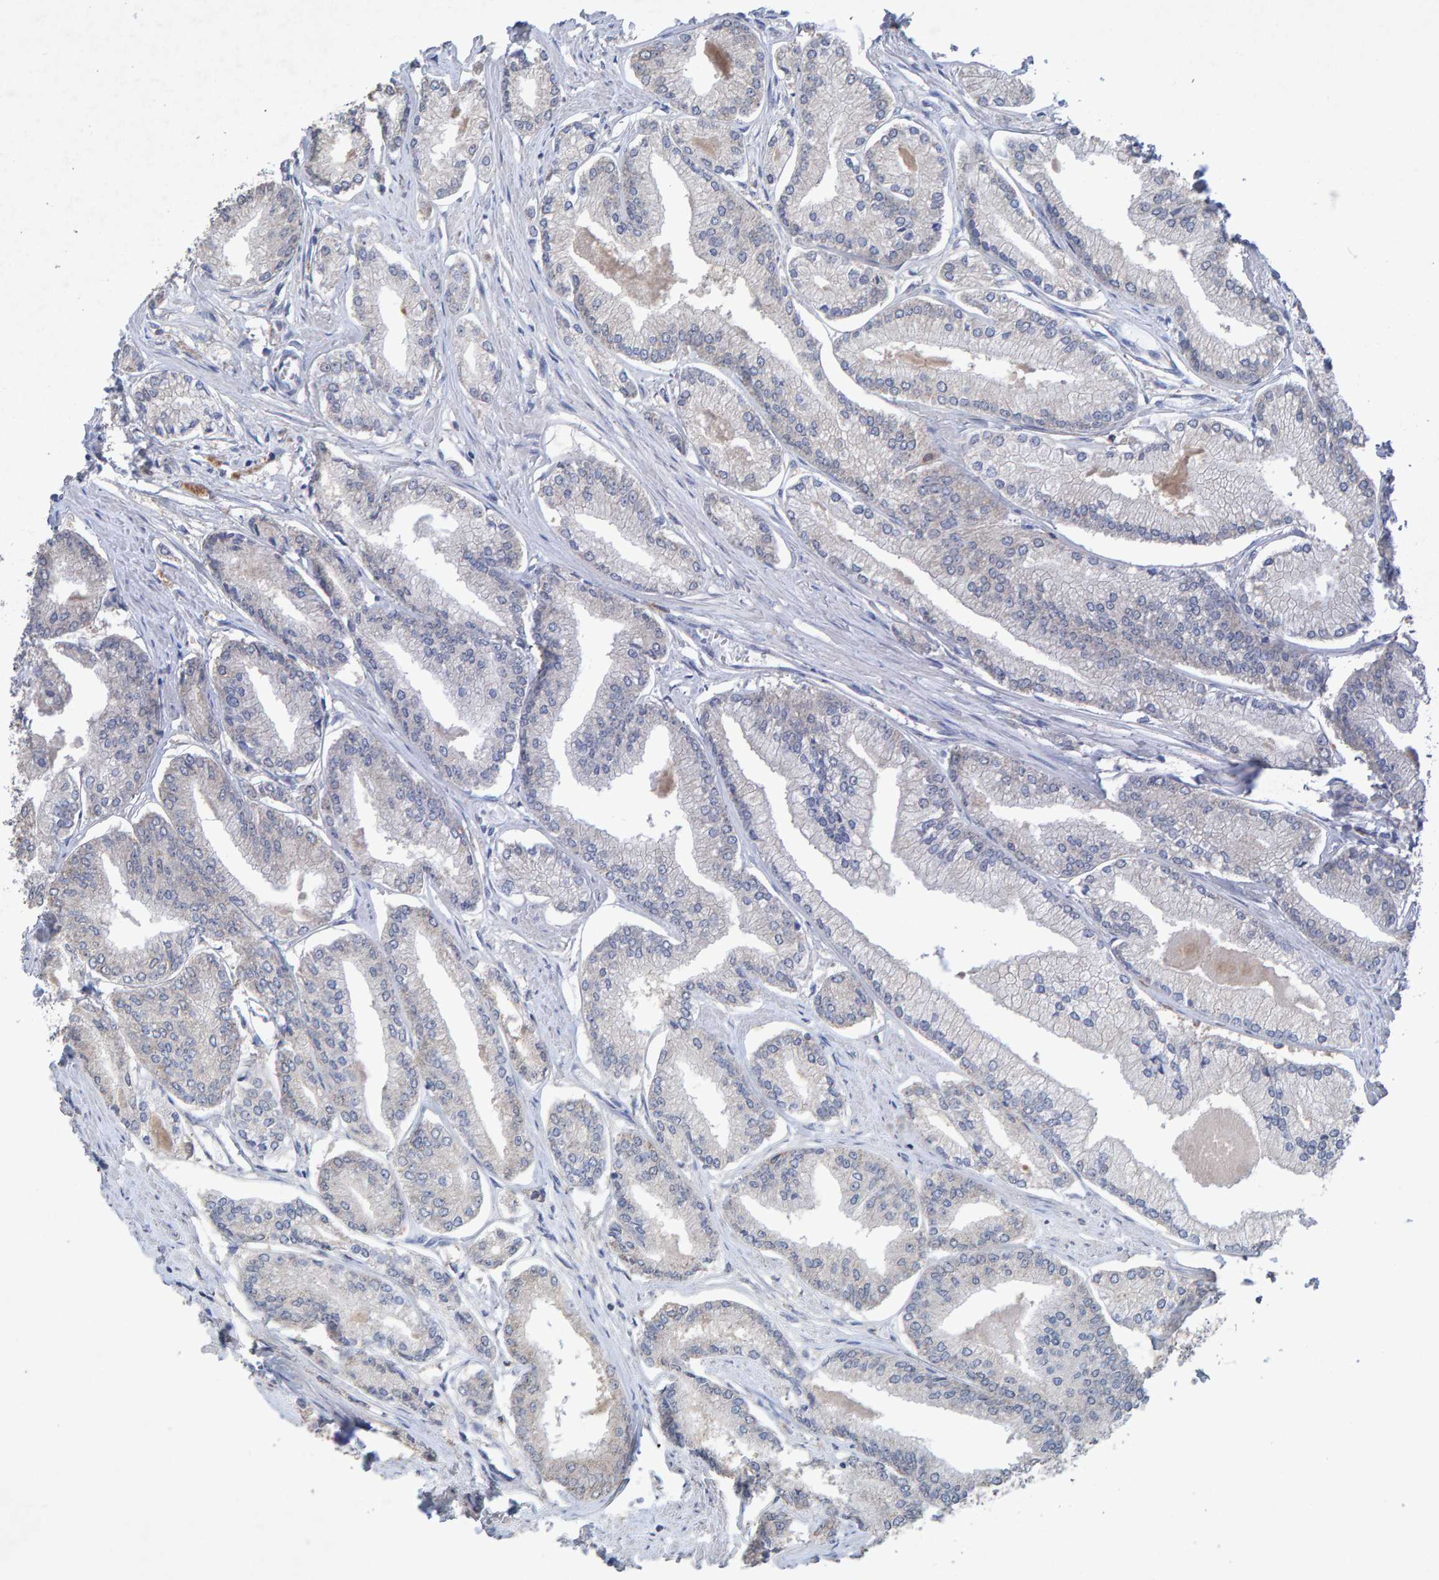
{"staining": {"intensity": "negative", "quantity": "none", "location": "none"}, "tissue": "prostate cancer", "cell_type": "Tumor cells", "image_type": "cancer", "snomed": [{"axis": "morphology", "description": "Adenocarcinoma, Low grade"}, {"axis": "topography", "description": "Prostate"}], "caption": "Prostate cancer stained for a protein using IHC displays no staining tumor cells.", "gene": "CTH", "patient": {"sex": "male", "age": 52}}